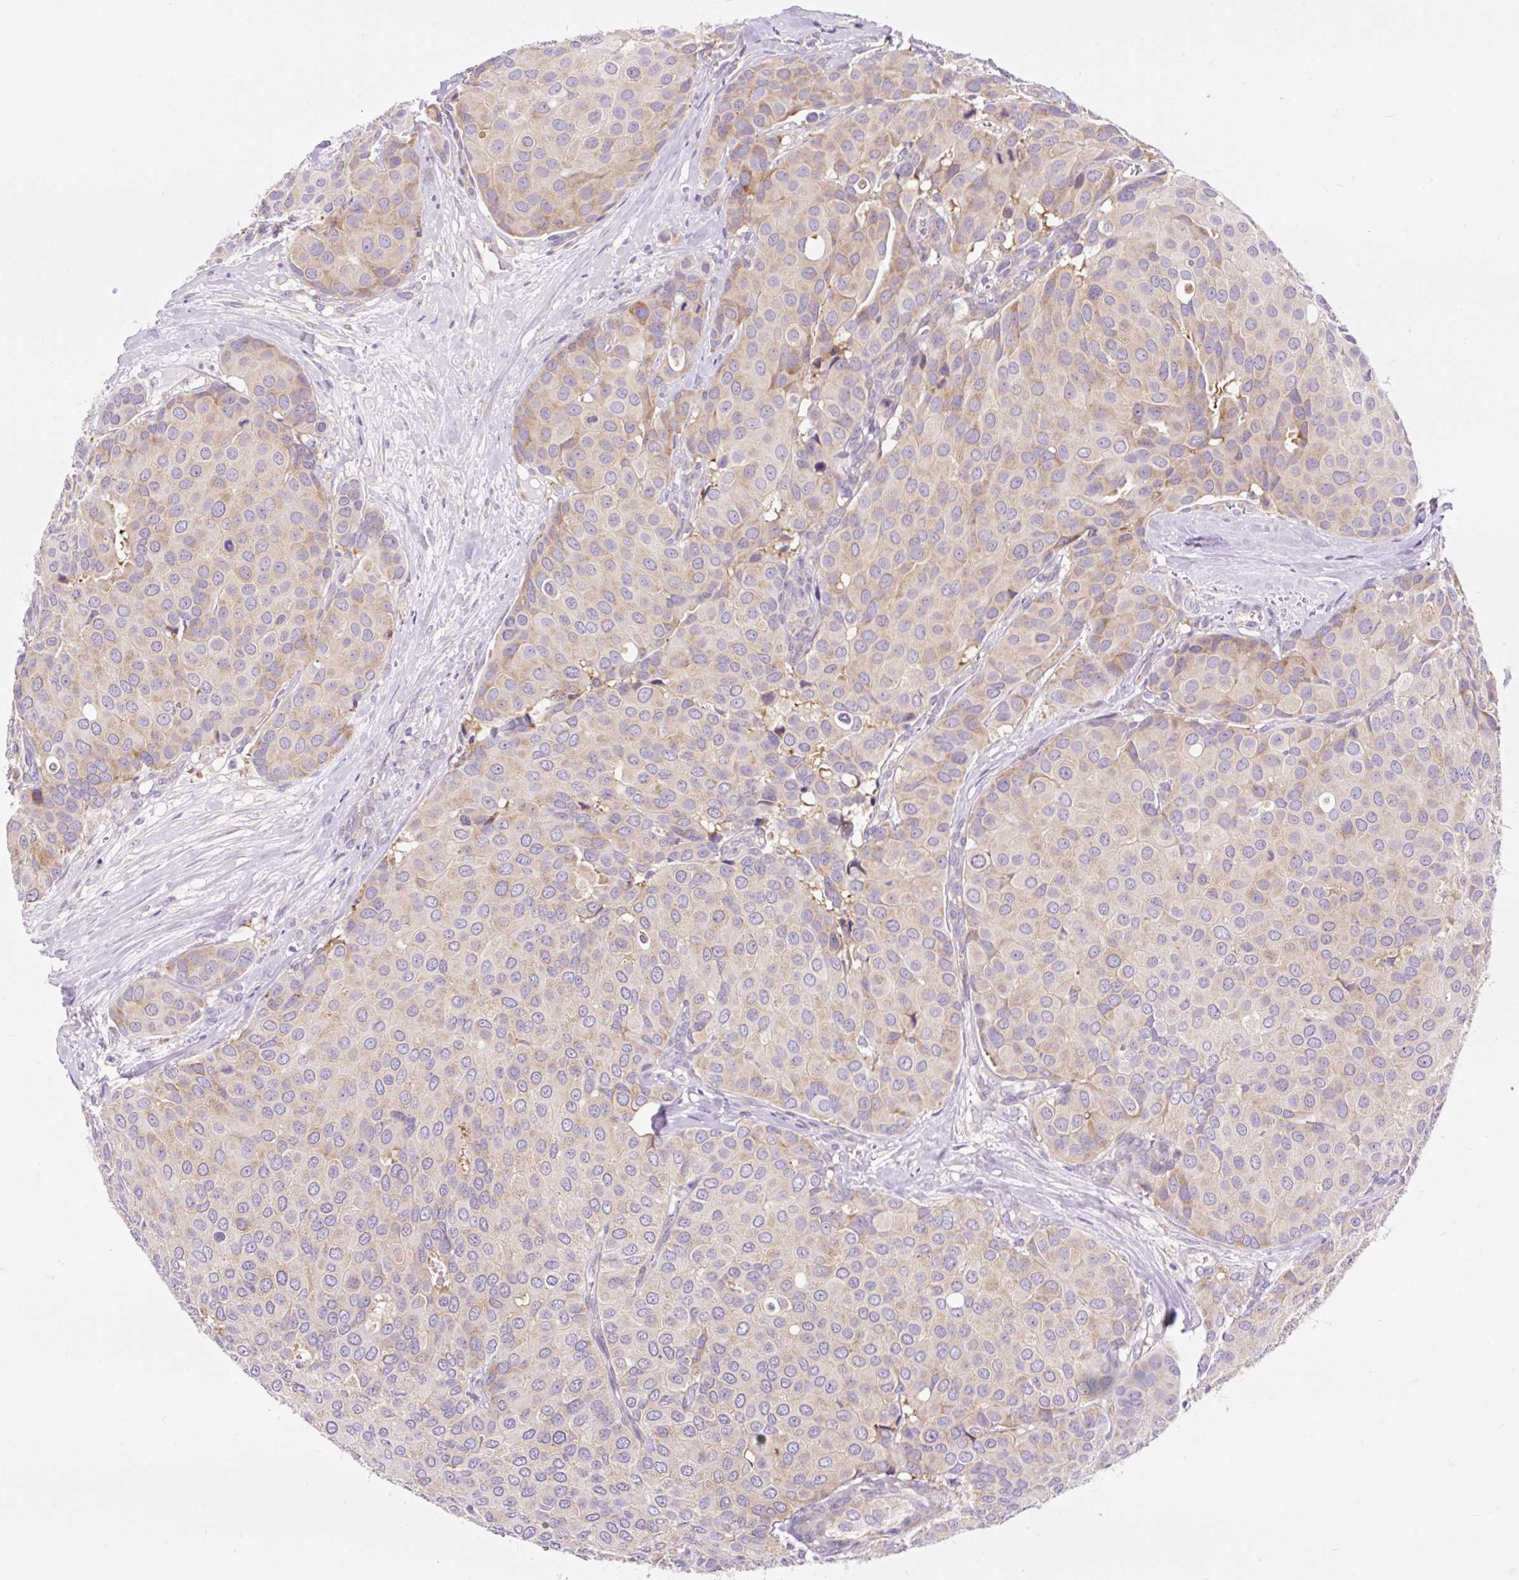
{"staining": {"intensity": "weak", "quantity": "25%-75%", "location": "cytoplasmic/membranous"}, "tissue": "breast cancer", "cell_type": "Tumor cells", "image_type": "cancer", "snomed": [{"axis": "morphology", "description": "Duct carcinoma"}, {"axis": "topography", "description": "Breast"}], "caption": "A photomicrograph of breast cancer stained for a protein demonstrates weak cytoplasmic/membranous brown staining in tumor cells. (brown staining indicates protein expression, while blue staining denotes nuclei).", "gene": "GPR45", "patient": {"sex": "female", "age": 70}}